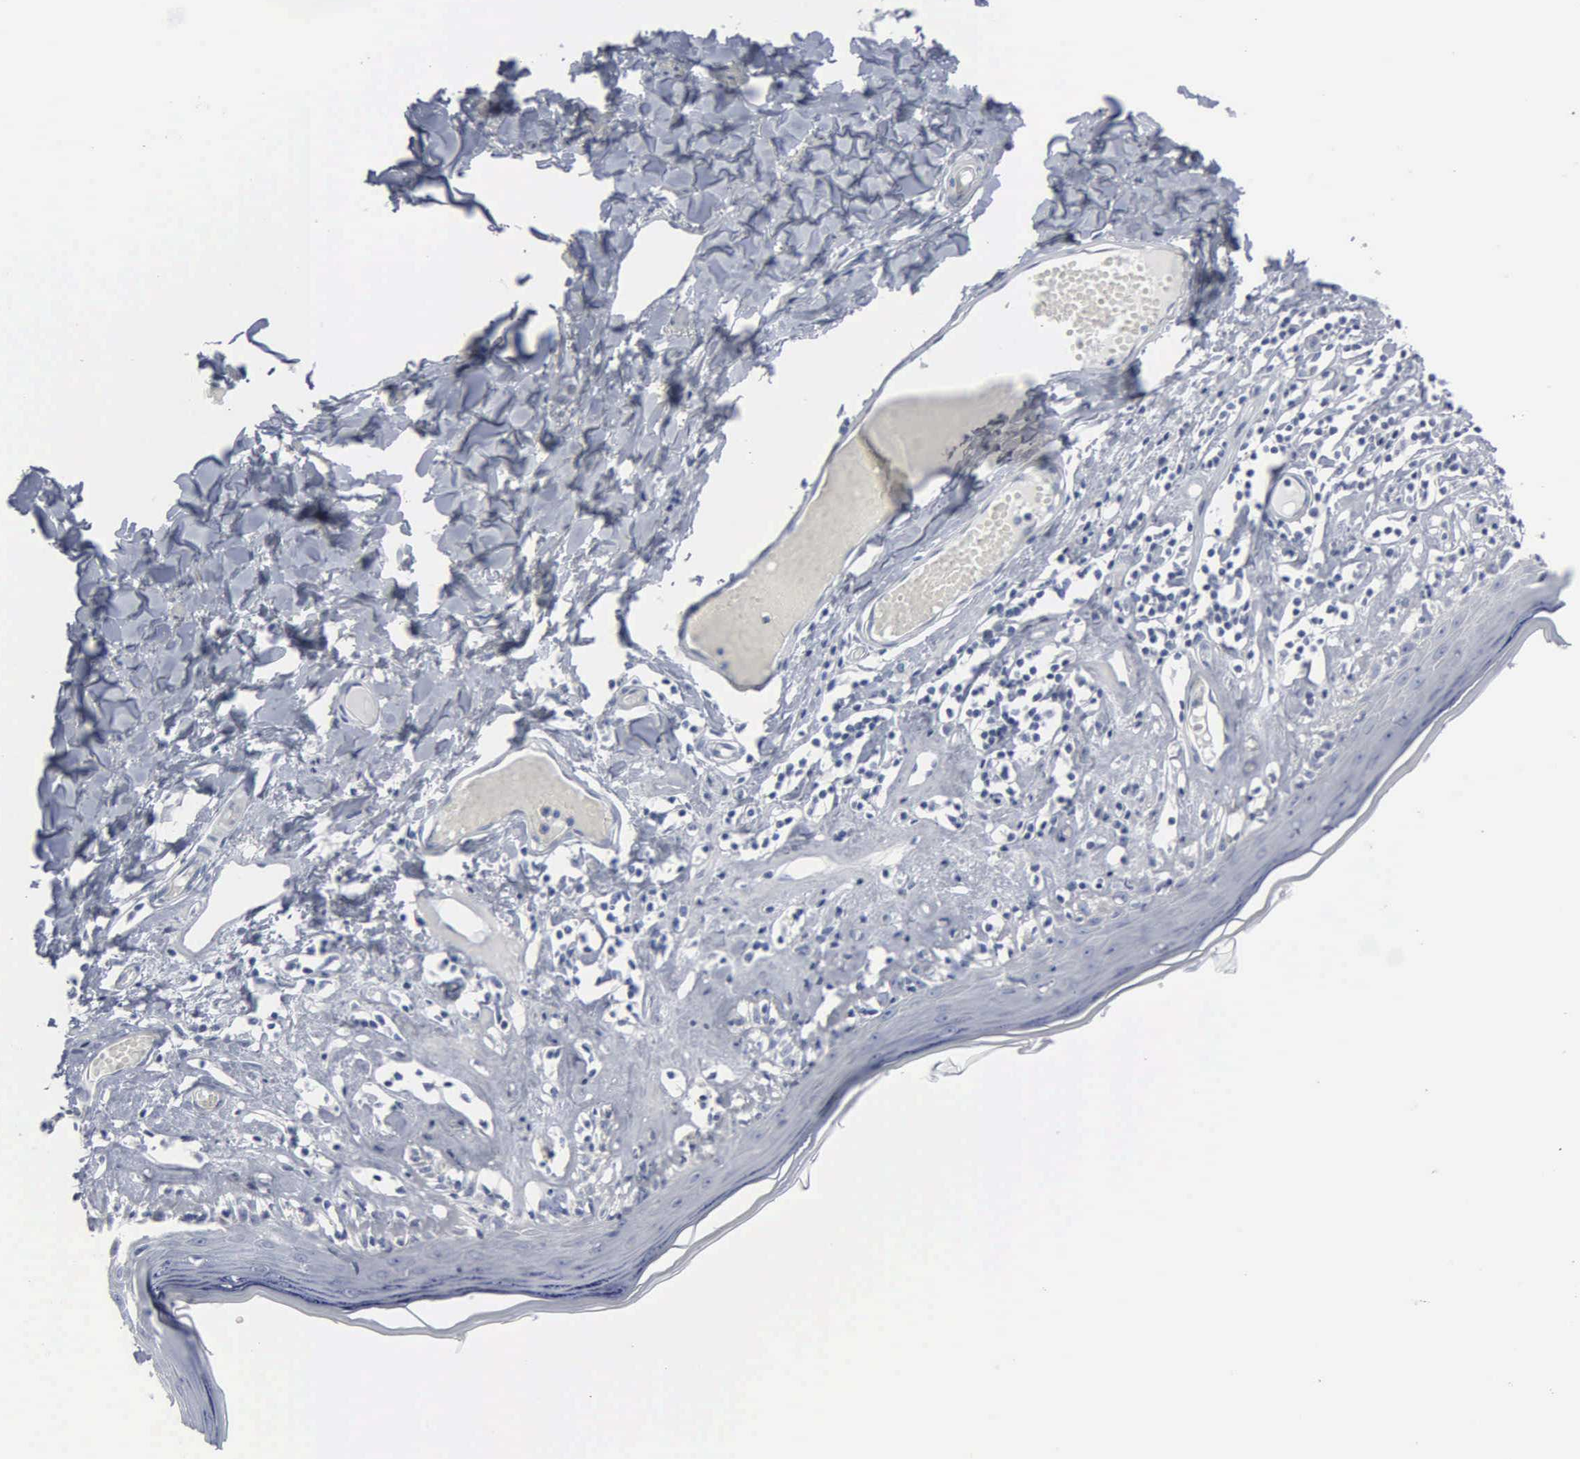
{"staining": {"intensity": "negative", "quantity": "none", "location": "none"}, "tissue": "skin", "cell_type": "Epidermal cells", "image_type": "normal", "snomed": [{"axis": "morphology", "description": "Normal tissue, NOS"}, {"axis": "topography", "description": "Vascular tissue"}, {"axis": "topography", "description": "Vulva"}, {"axis": "topography", "description": "Peripheral nerve tissue"}], "caption": "An IHC image of benign skin is shown. There is no staining in epidermal cells of skin. Nuclei are stained in blue.", "gene": "DMD", "patient": {"sex": "female", "age": 86}}